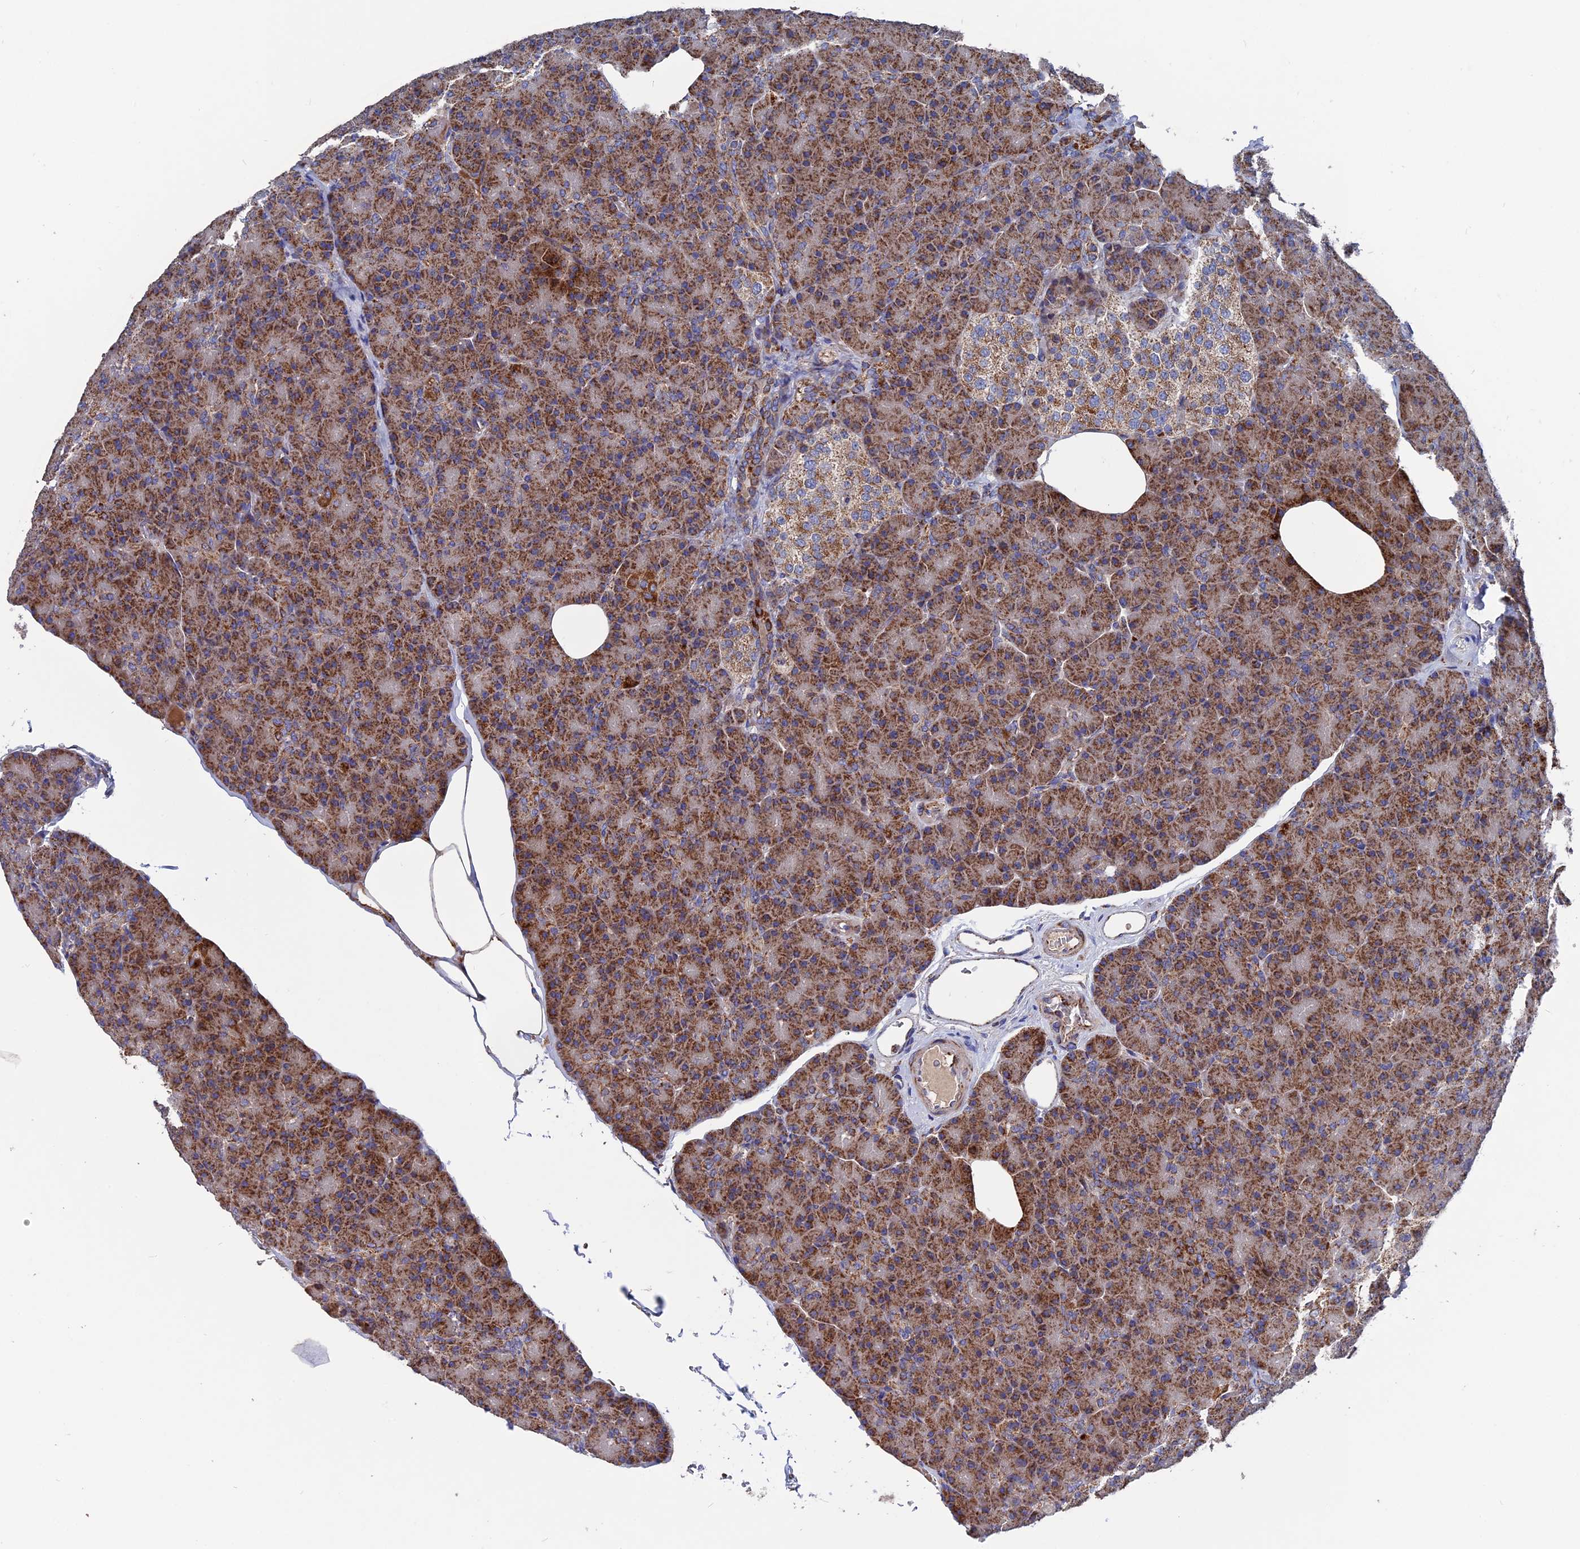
{"staining": {"intensity": "strong", "quantity": ">75%", "location": "cytoplasmic/membranous"}, "tissue": "pancreas", "cell_type": "Exocrine glandular cells", "image_type": "normal", "snomed": [{"axis": "morphology", "description": "Normal tissue, NOS"}, {"axis": "topography", "description": "Pancreas"}], "caption": "Pancreas stained with DAB immunohistochemistry reveals high levels of strong cytoplasmic/membranous staining in about >75% of exocrine glandular cells.", "gene": "TGFA", "patient": {"sex": "female", "age": 43}}